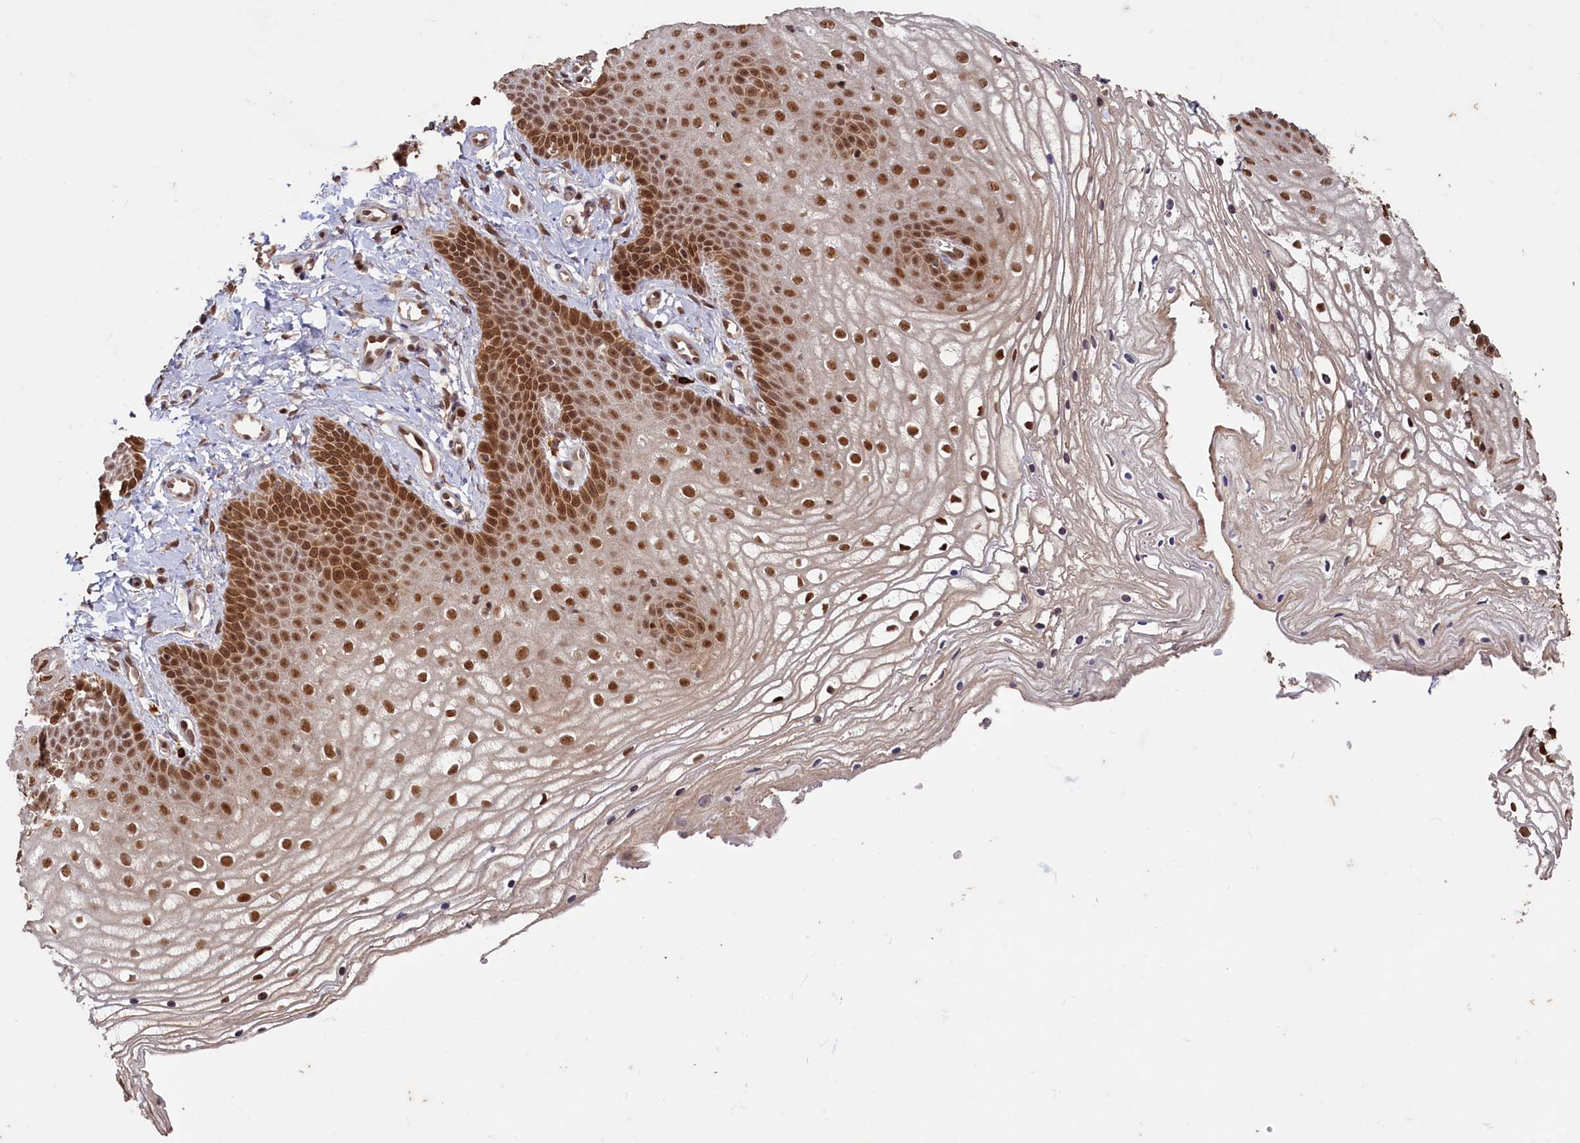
{"staining": {"intensity": "strong", "quantity": ">75%", "location": "nuclear"}, "tissue": "vagina", "cell_type": "Squamous epithelial cells", "image_type": "normal", "snomed": [{"axis": "morphology", "description": "Normal tissue, NOS"}, {"axis": "topography", "description": "Vagina"}], "caption": "Brown immunohistochemical staining in benign vagina exhibits strong nuclear staining in about >75% of squamous epithelial cells.", "gene": "NAE1", "patient": {"sex": "female", "age": 68}}